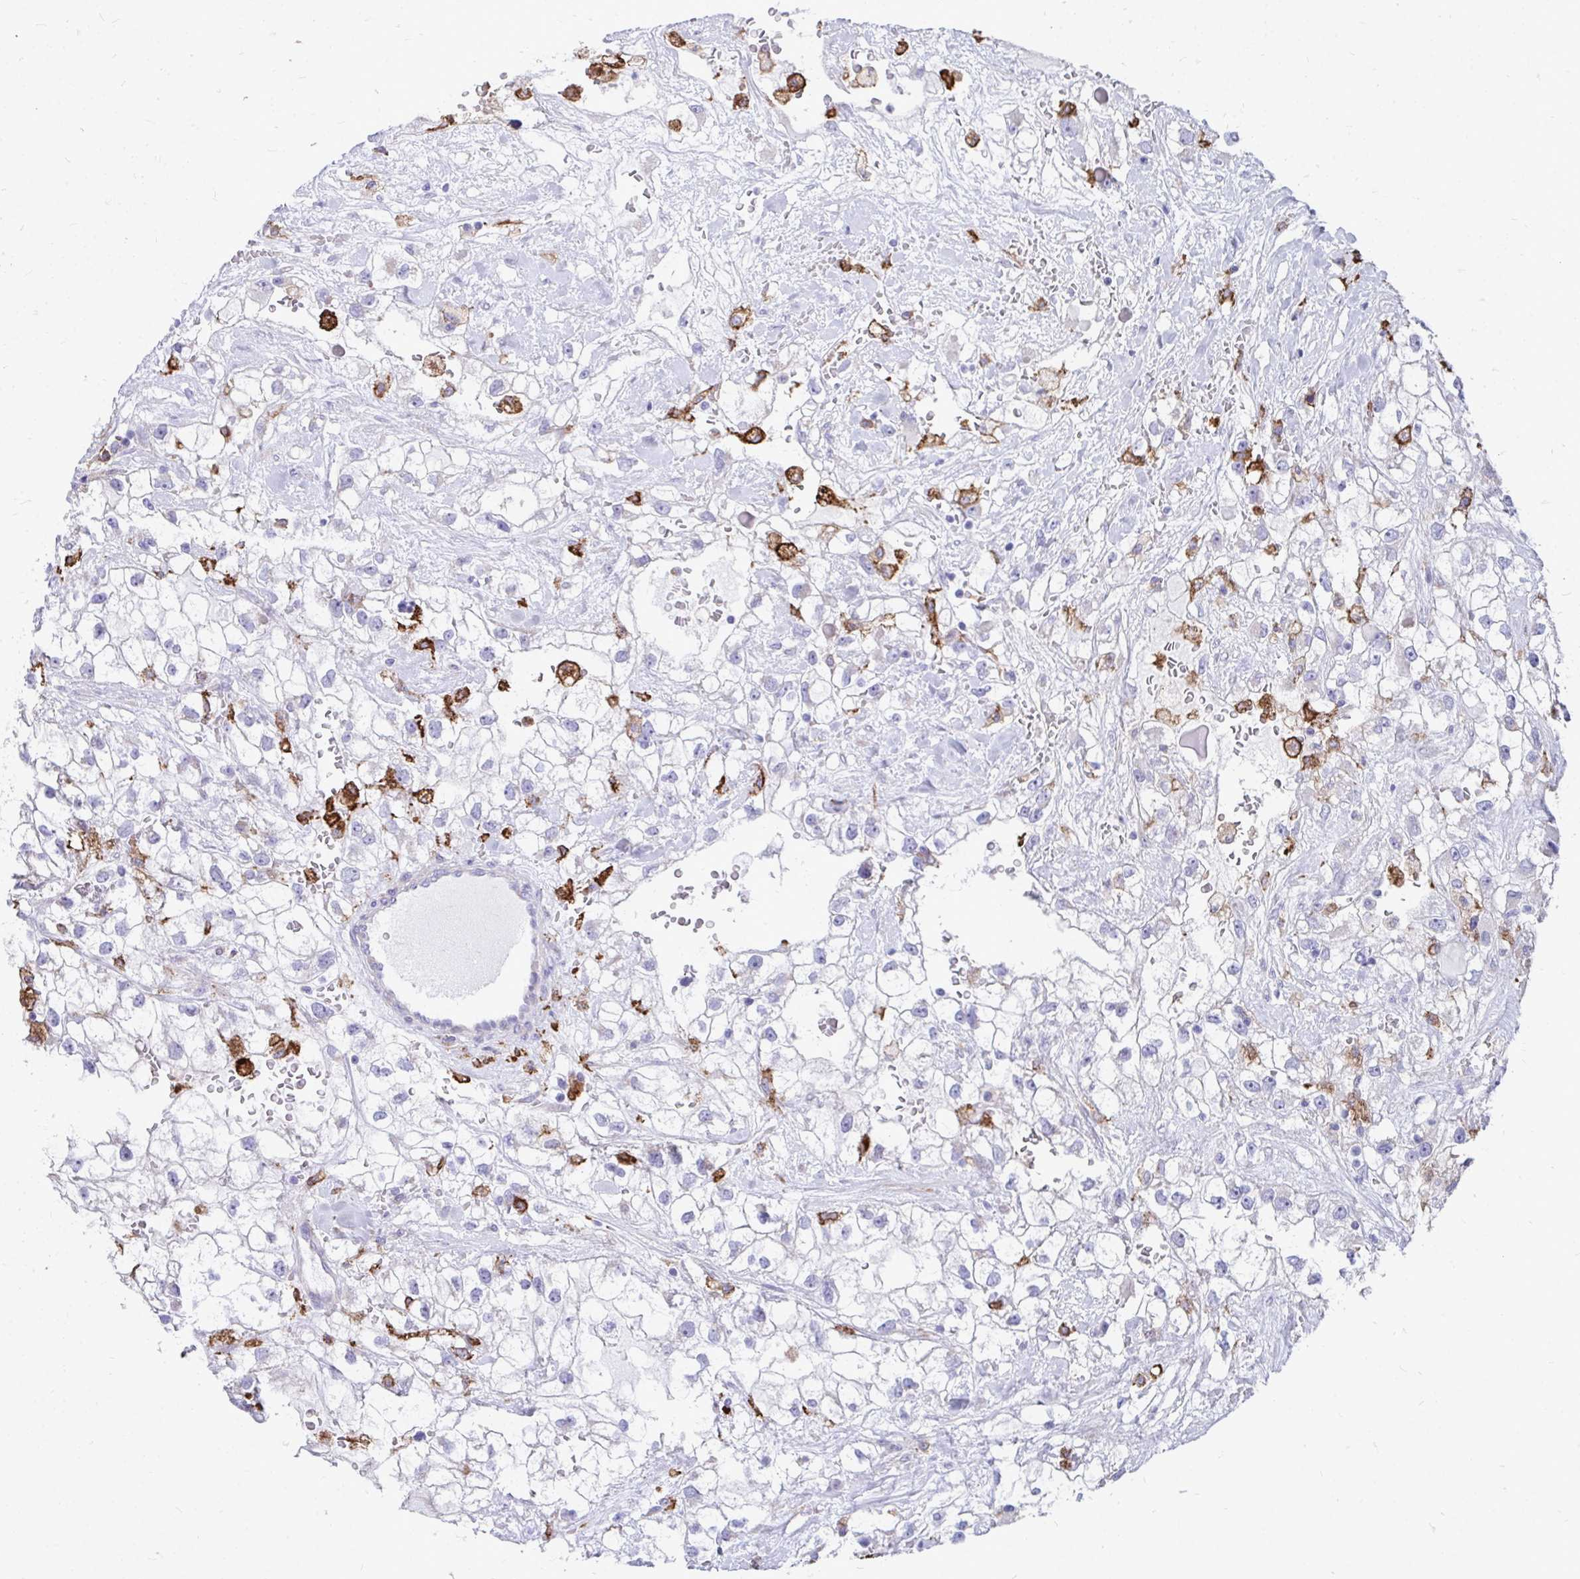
{"staining": {"intensity": "negative", "quantity": "none", "location": "none"}, "tissue": "renal cancer", "cell_type": "Tumor cells", "image_type": "cancer", "snomed": [{"axis": "morphology", "description": "Adenocarcinoma, NOS"}, {"axis": "topography", "description": "Kidney"}], "caption": "Immunohistochemical staining of human renal adenocarcinoma demonstrates no significant staining in tumor cells. (DAB (3,3'-diaminobenzidine) immunohistochemistry, high magnification).", "gene": "CD163", "patient": {"sex": "male", "age": 59}}